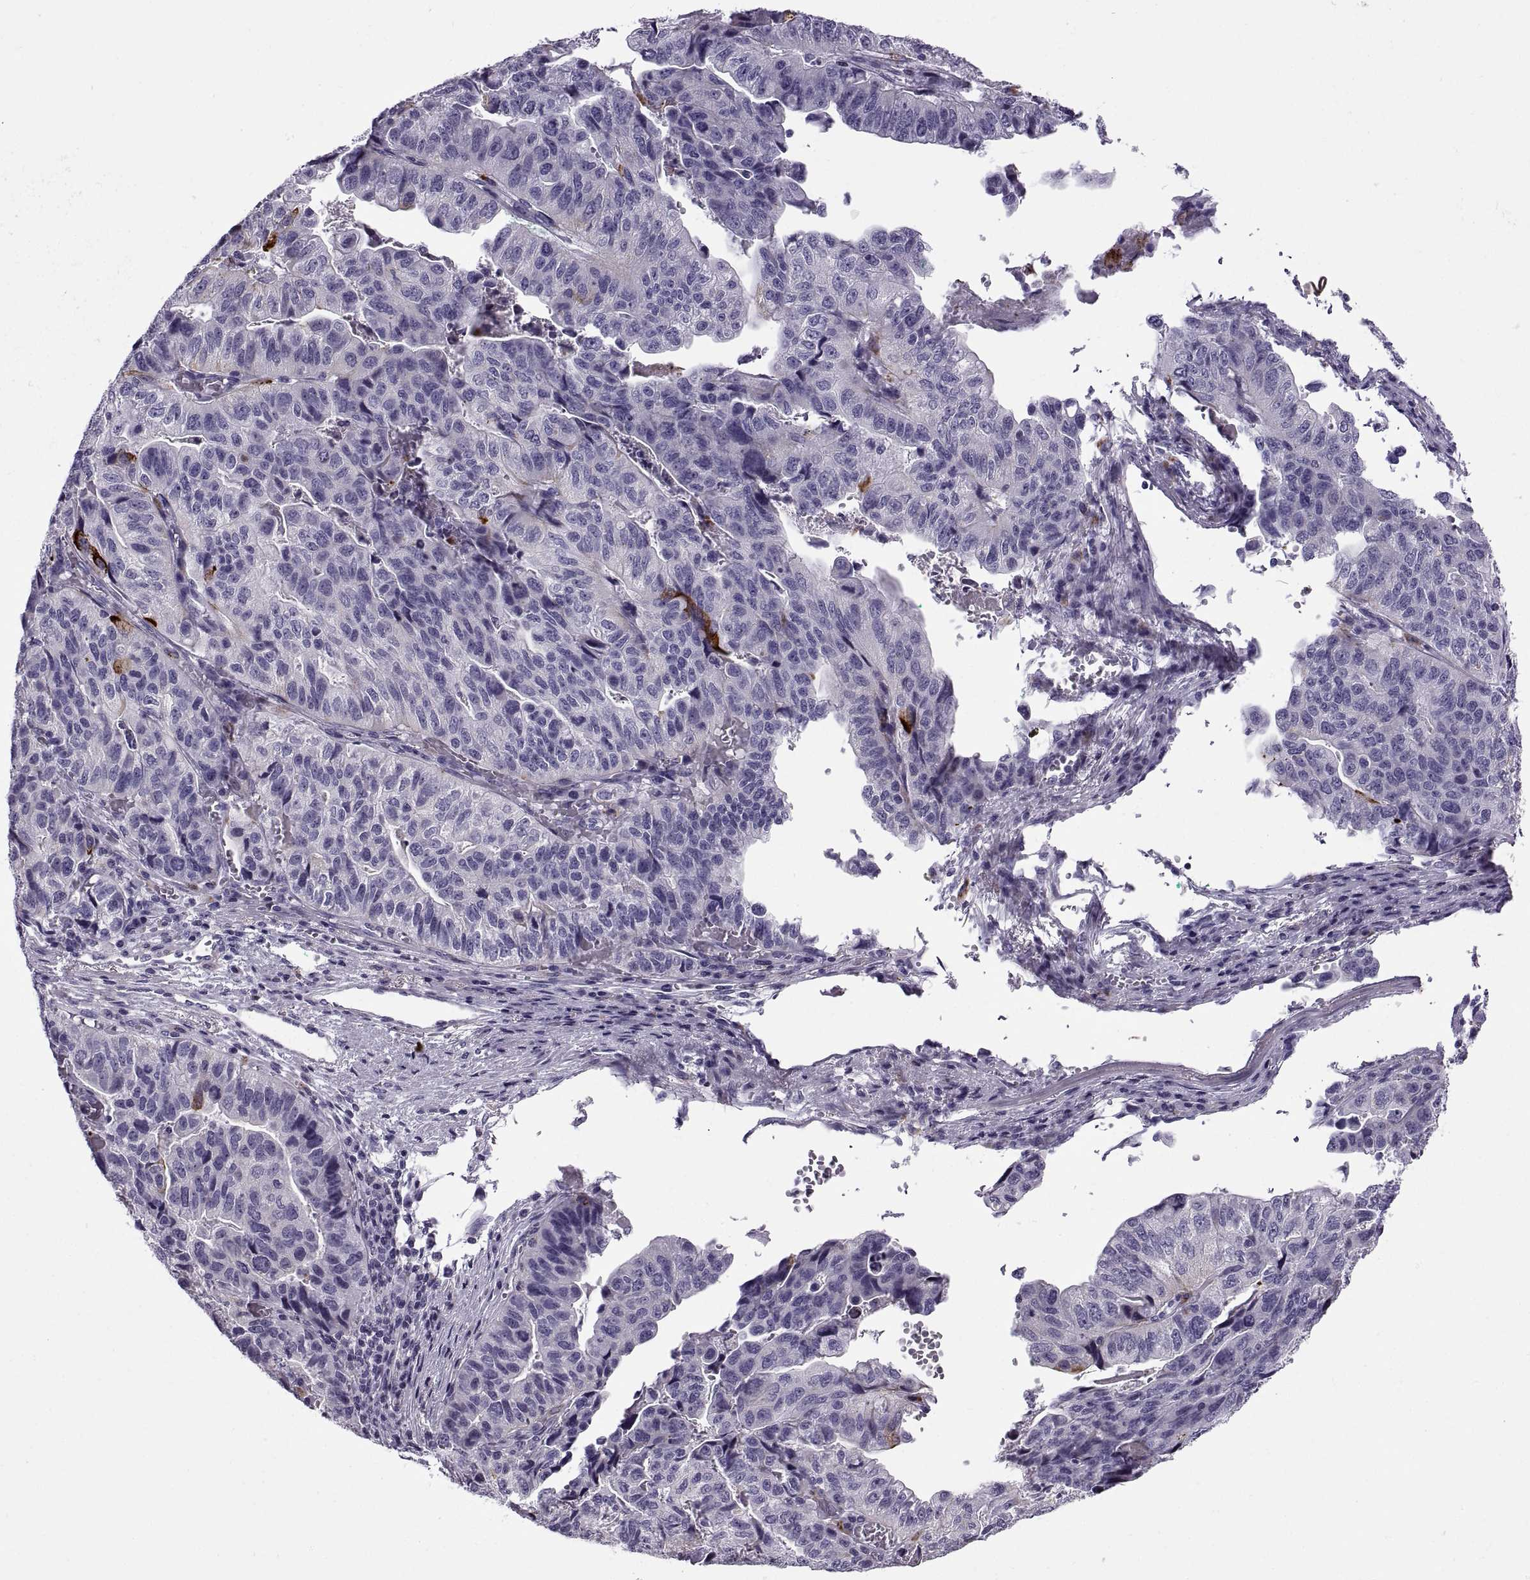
{"staining": {"intensity": "negative", "quantity": "none", "location": "none"}, "tissue": "stomach cancer", "cell_type": "Tumor cells", "image_type": "cancer", "snomed": [{"axis": "morphology", "description": "Adenocarcinoma, NOS"}, {"axis": "topography", "description": "Stomach, upper"}], "caption": "Tumor cells show no significant protein staining in adenocarcinoma (stomach).", "gene": "CALCR", "patient": {"sex": "female", "age": 67}}